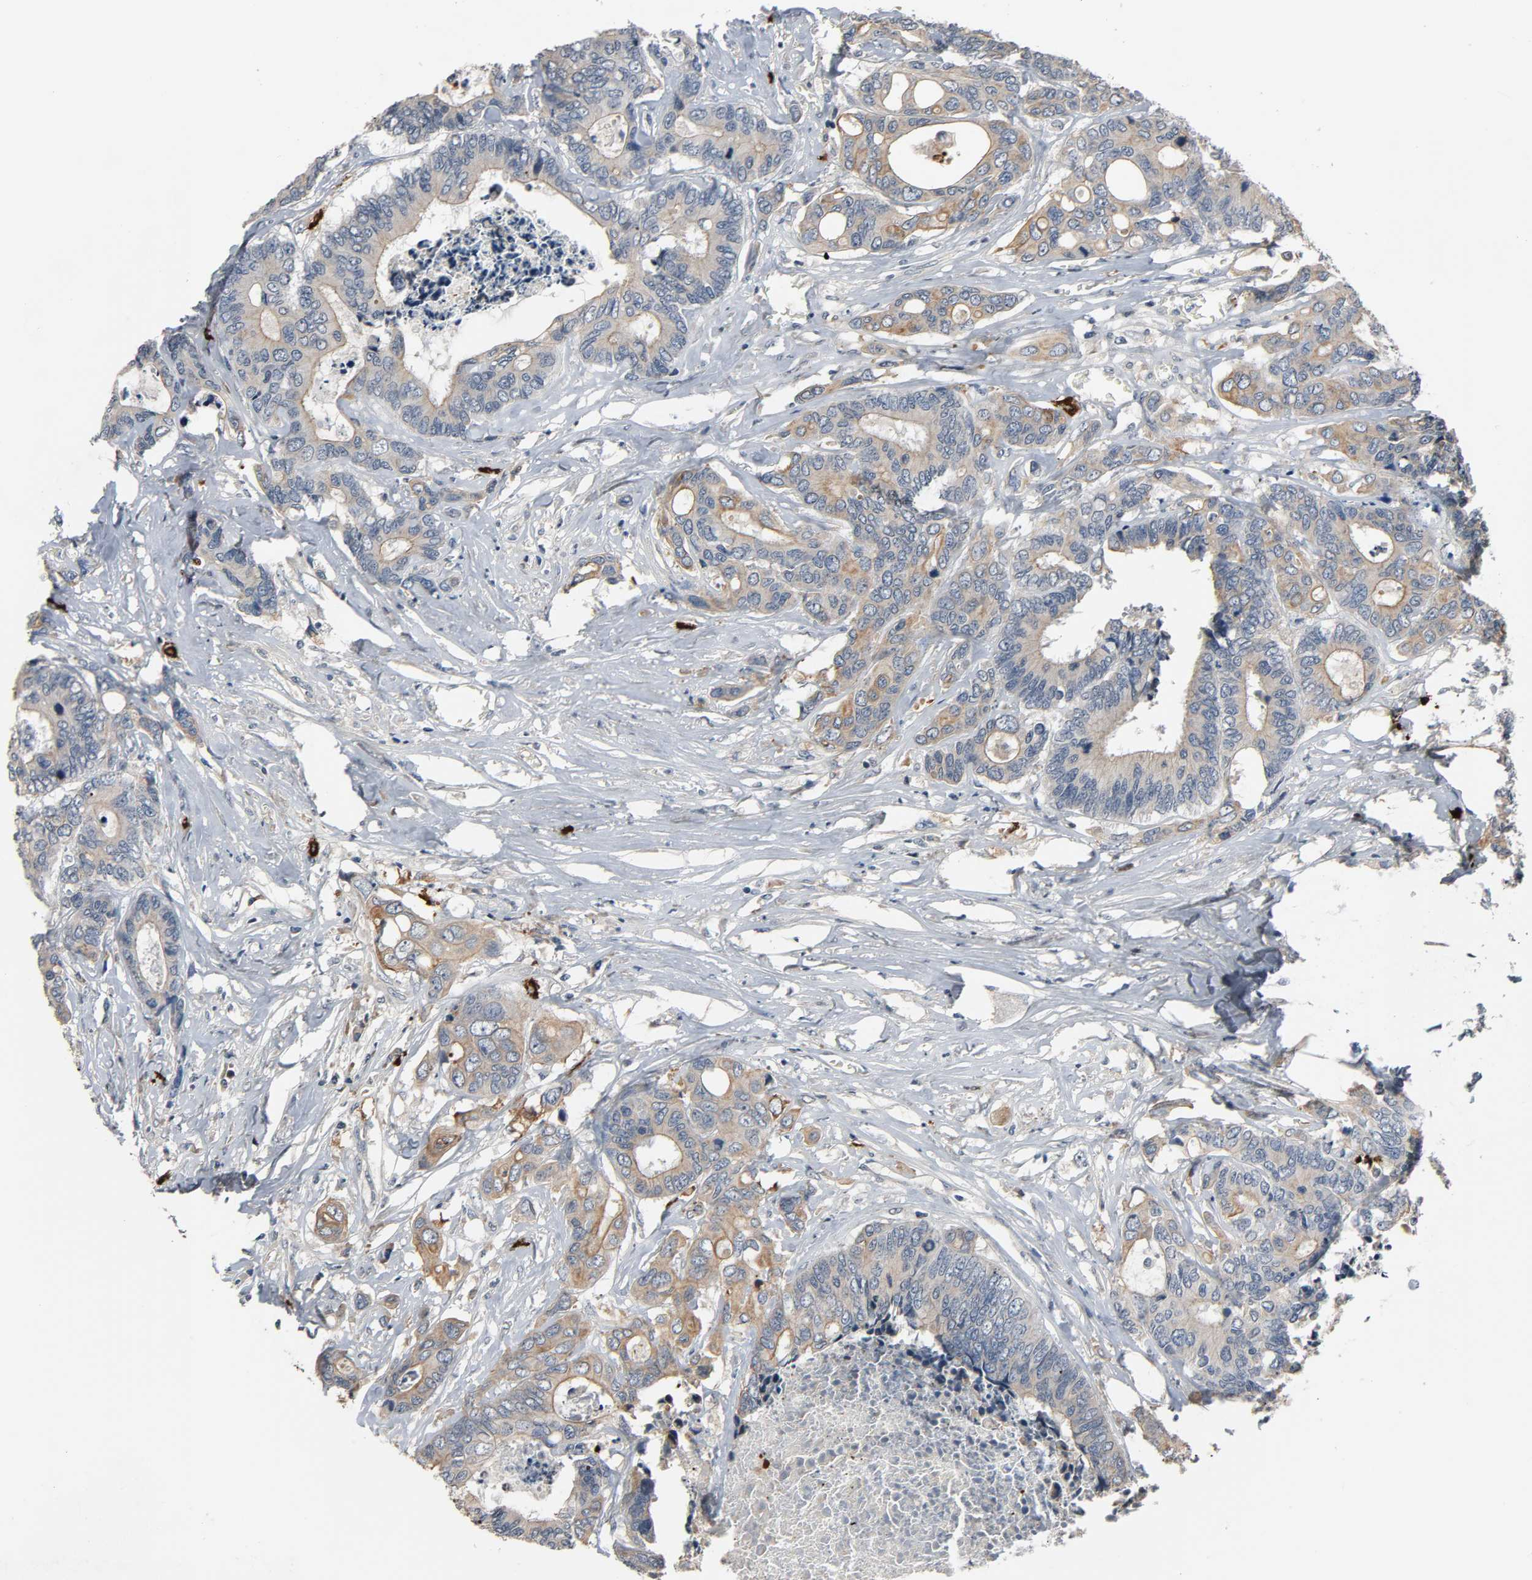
{"staining": {"intensity": "weak", "quantity": ">75%", "location": "cytoplasmic/membranous"}, "tissue": "colorectal cancer", "cell_type": "Tumor cells", "image_type": "cancer", "snomed": [{"axis": "morphology", "description": "Adenocarcinoma, NOS"}, {"axis": "topography", "description": "Rectum"}], "caption": "Immunohistochemistry (IHC) image of neoplastic tissue: colorectal cancer (adenocarcinoma) stained using immunohistochemistry displays low levels of weak protein expression localized specifically in the cytoplasmic/membranous of tumor cells, appearing as a cytoplasmic/membranous brown color.", "gene": "LIMCH1", "patient": {"sex": "male", "age": 55}}